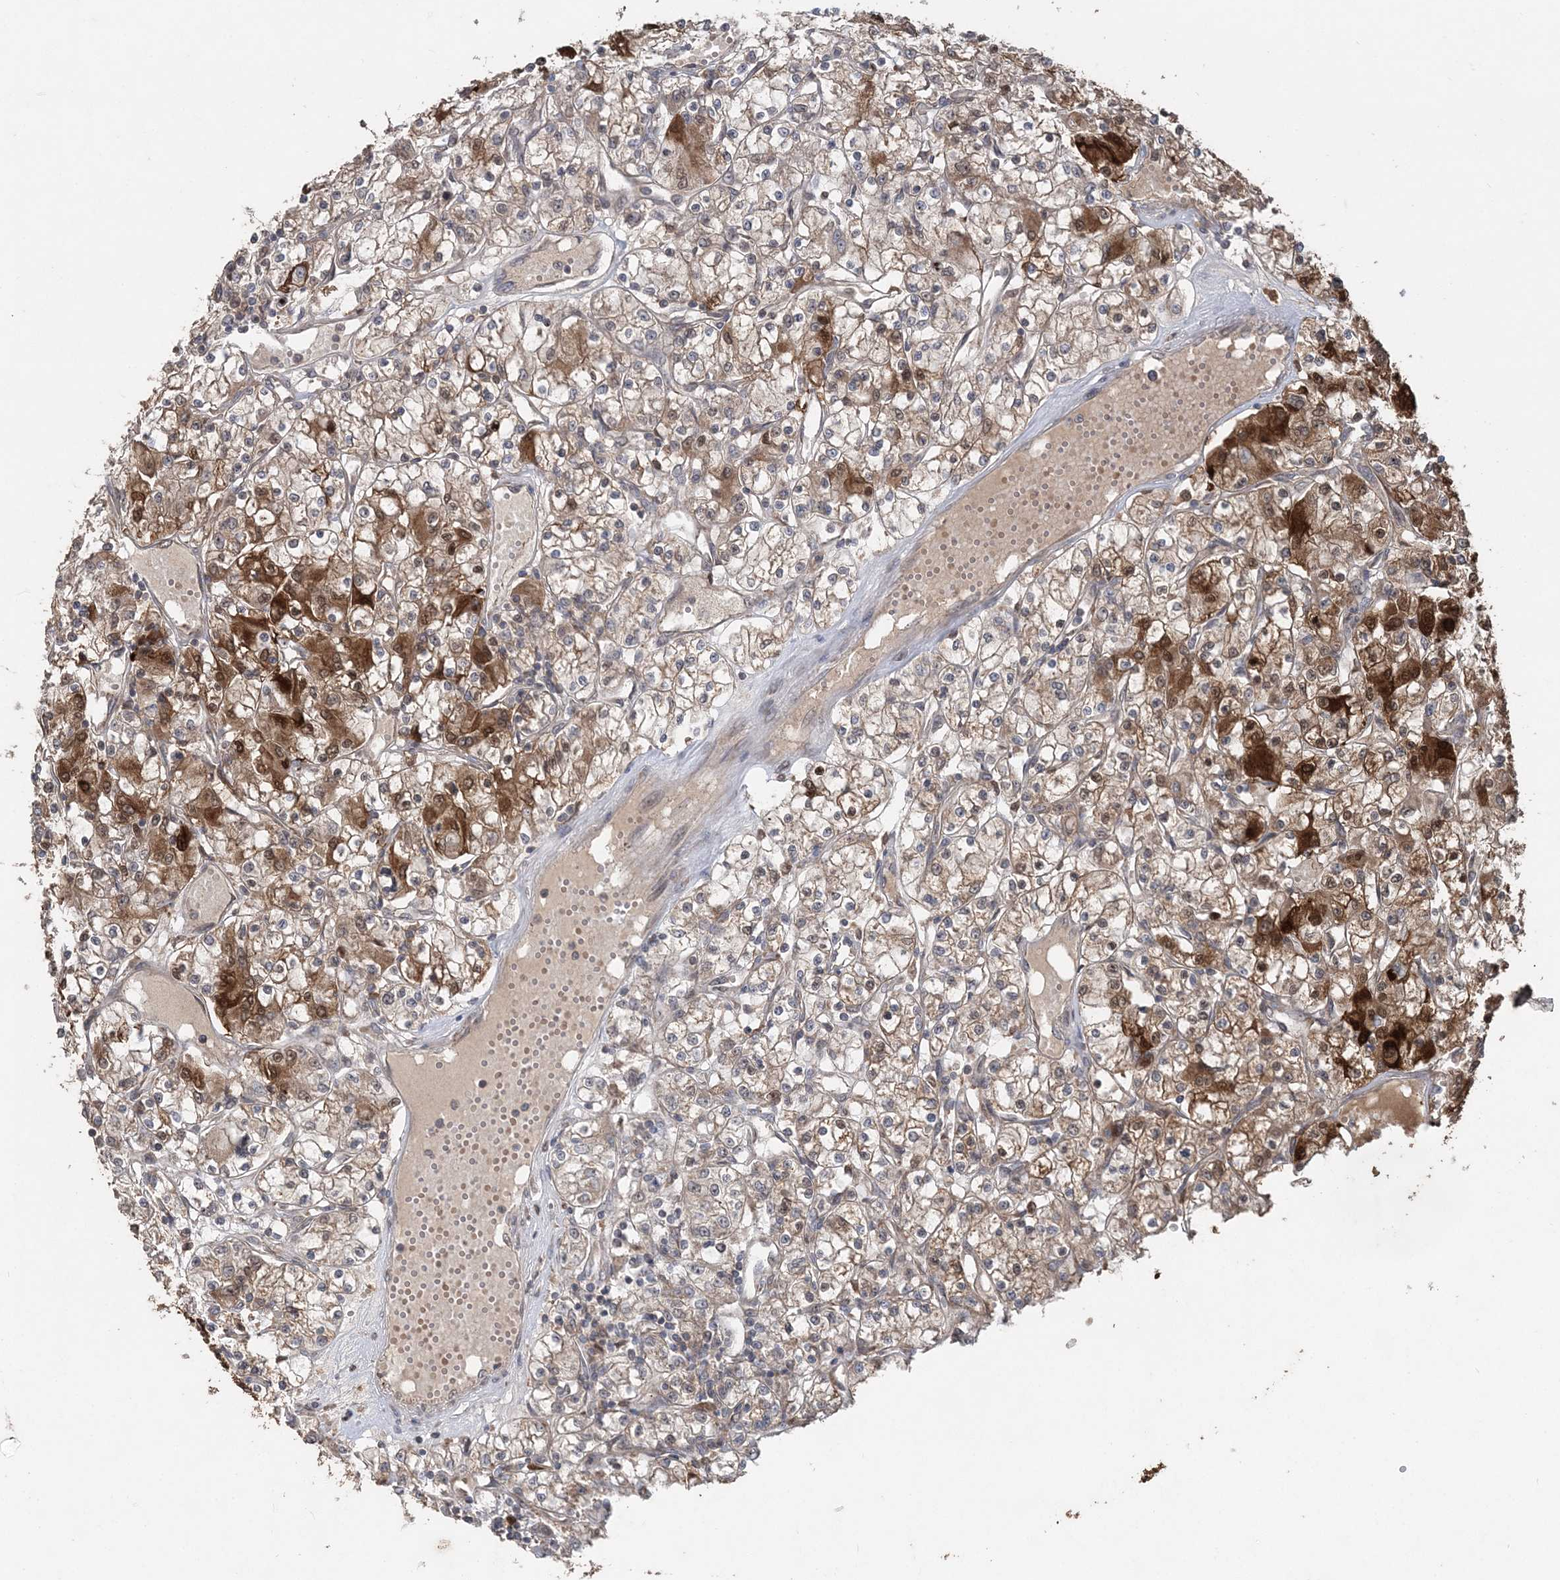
{"staining": {"intensity": "strong", "quantity": "25%-75%", "location": "cytoplasmic/membranous"}, "tissue": "renal cancer", "cell_type": "Tumor cells", "image_type": "cancer", "snomed": [{"axis": "morphology", "description": "Adenocarcinoma, NOS"}, {"axis": "topography", "description": "Kidney"}], "caption": "Protein analysis of renal adenocarcinoma tissue exhibits strong cytoplasmic/membranous expression in approximately 25%-75% of tumor cells.", "gene": "SLU7", "patient": {"sex": "female", "age": 59}}